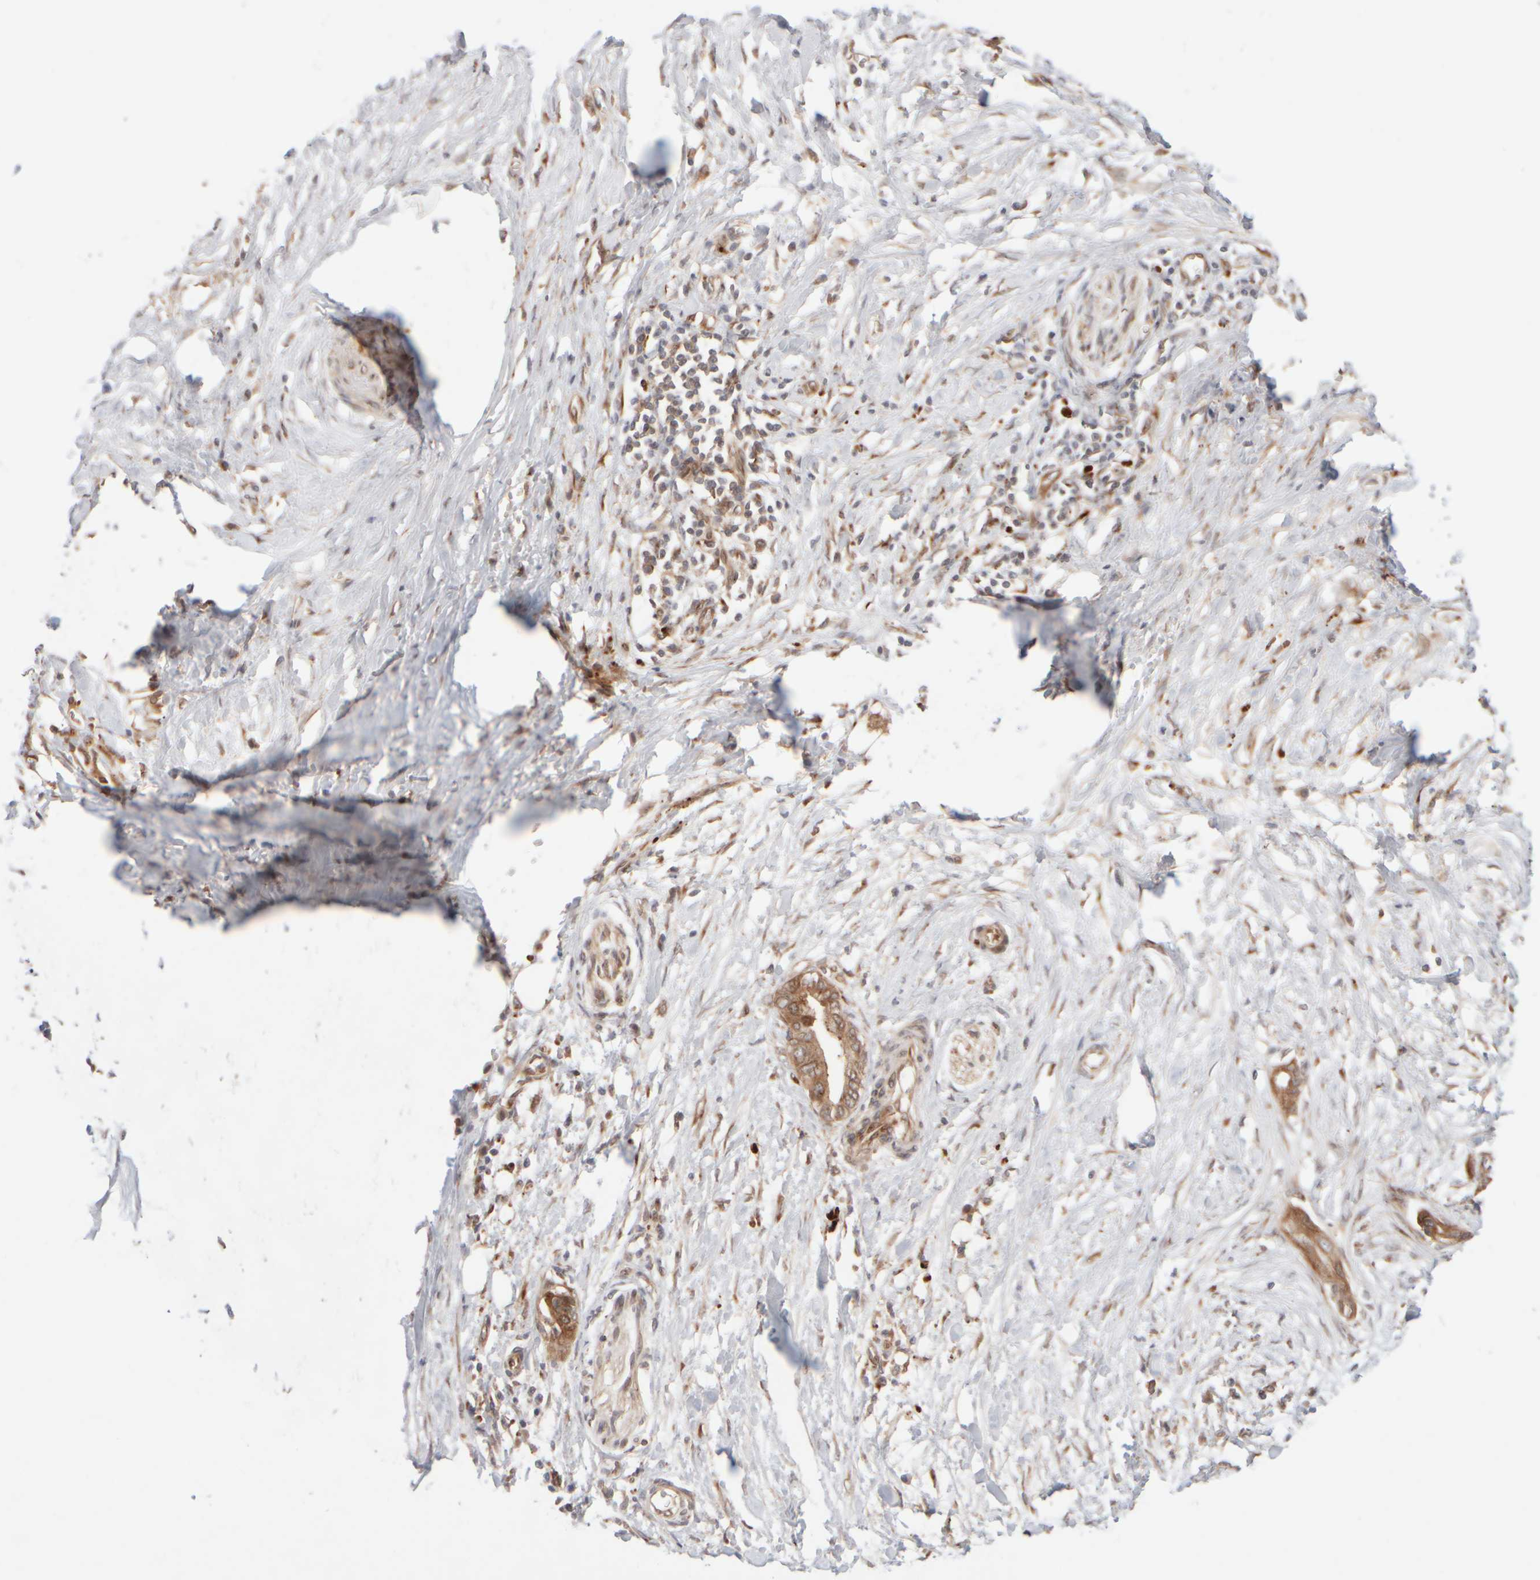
{"staining": {"intensity": "moderate", "quantity": ">75%", "location": "cytoplasmic/membranous"}, "tissue": "pancreatic cancer", "cell_type": "Tumor cells", "image_type": "cancer", "snomed": [{"axis": "morphology", "description": "Normal tissue, NOS"}, {"axis": "morphology", "description": "Adenocarcinoma, NOS"}, {"axis": "topography", "description": "Pancreas"}, {"axis": "topography", "description": "Peripheral nerve tissue"}], "caption": "Tumor cells demonstrate medium levels of moderate cytoplasmic/membranous expression in about >75% of cells in adenocarcinoma (pancreatic). Nuclei are stained in blue.", "gene": "GCN1", "patient": {"sex": "male", "age": 59}}